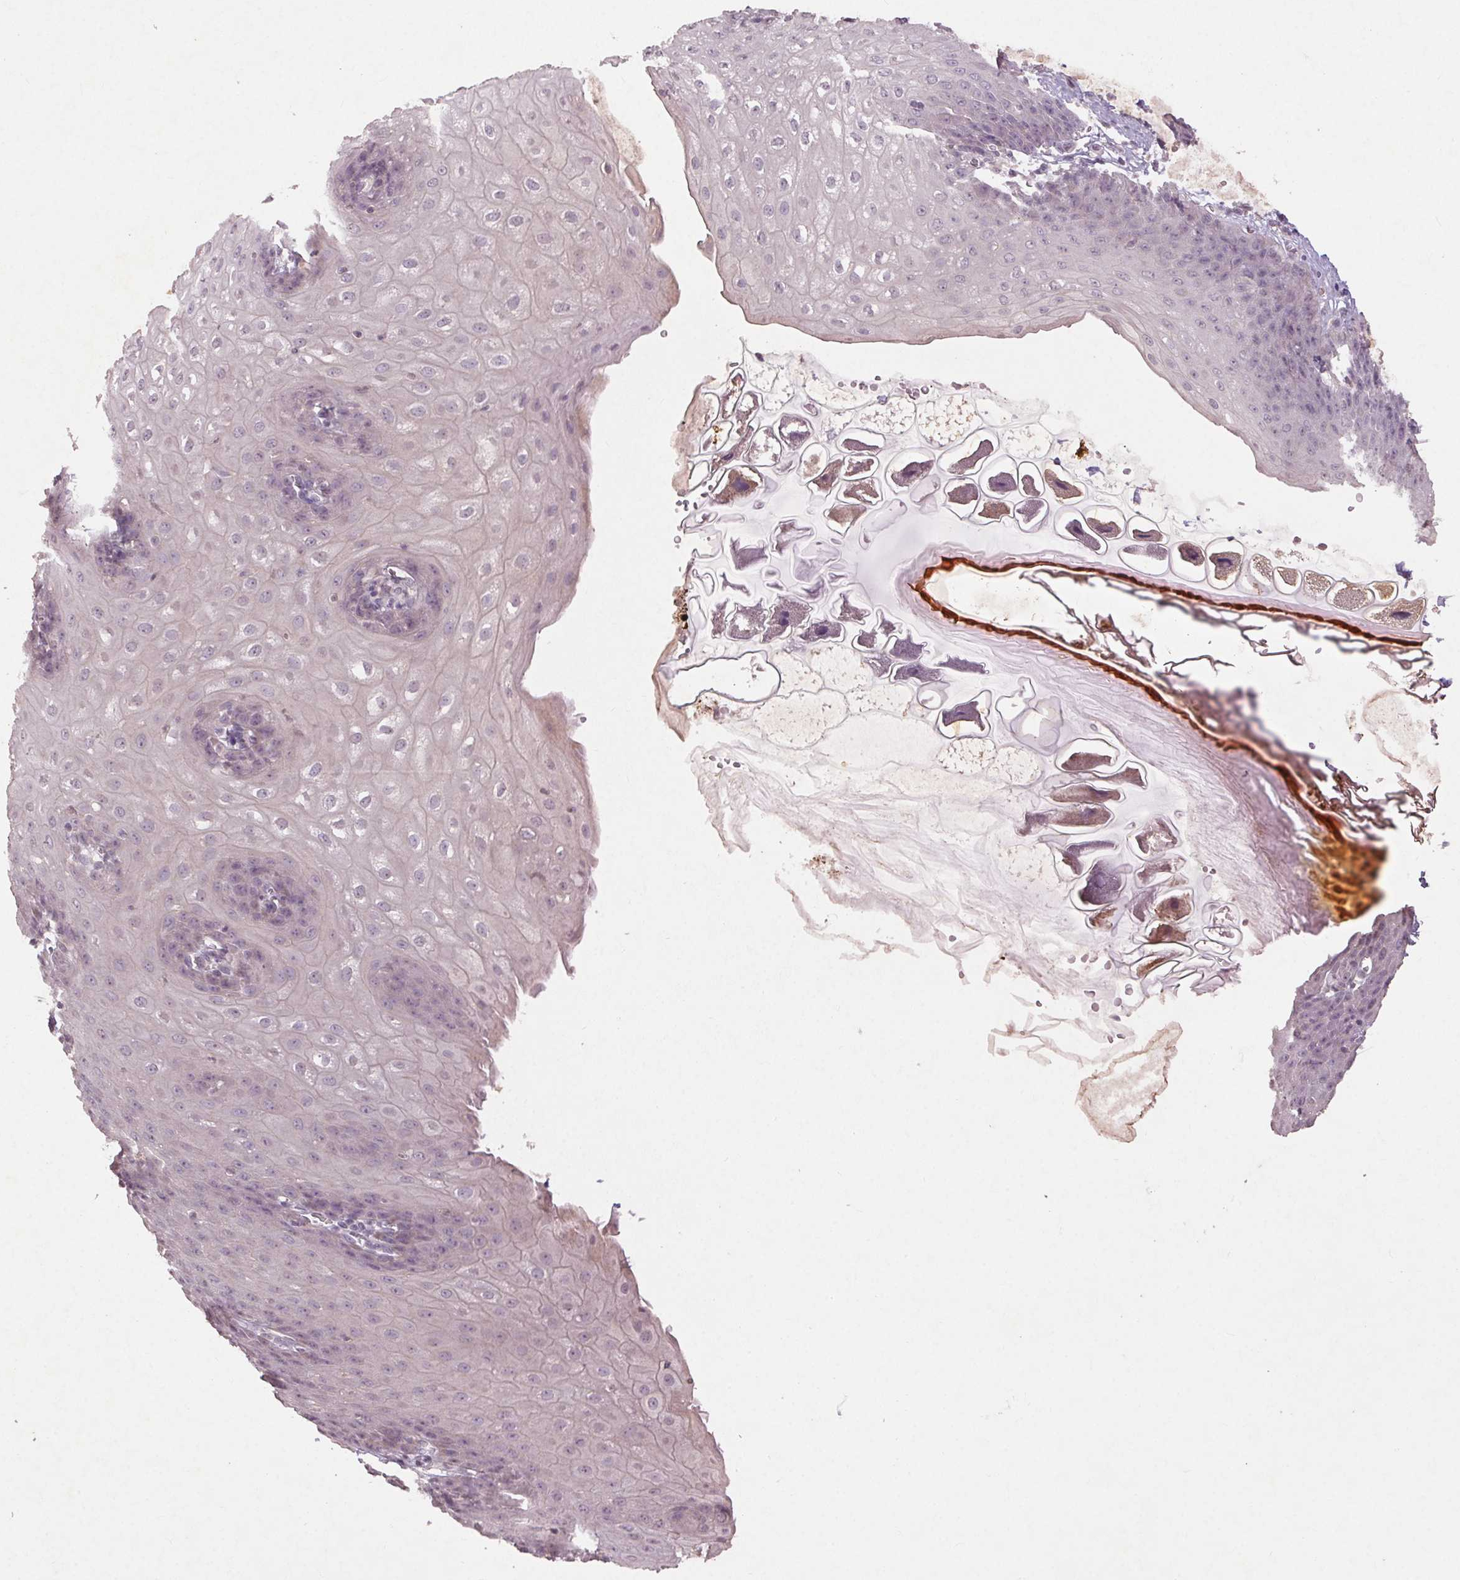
{"staining": {"intensity": "negative", "quantity": "none", "location": "none"}, "tissue": "esophagus", "cell_type": "Squamous epithelial cells", "image_type": "normal", "snomed": [{"axis": "morphology", "description": "Normal tissue, NOS"}, {"axis": "topography", "description": "Esophagus"}], "caption": "Immunohistochemistry photomicrograph of unremarkable esophagus: esophagus stained with DAB exhibits no significant protein staining in squamous epithelial cells.", "gene": "ENSG00000255641", "patient": {"sex": "male", "age": 71}}